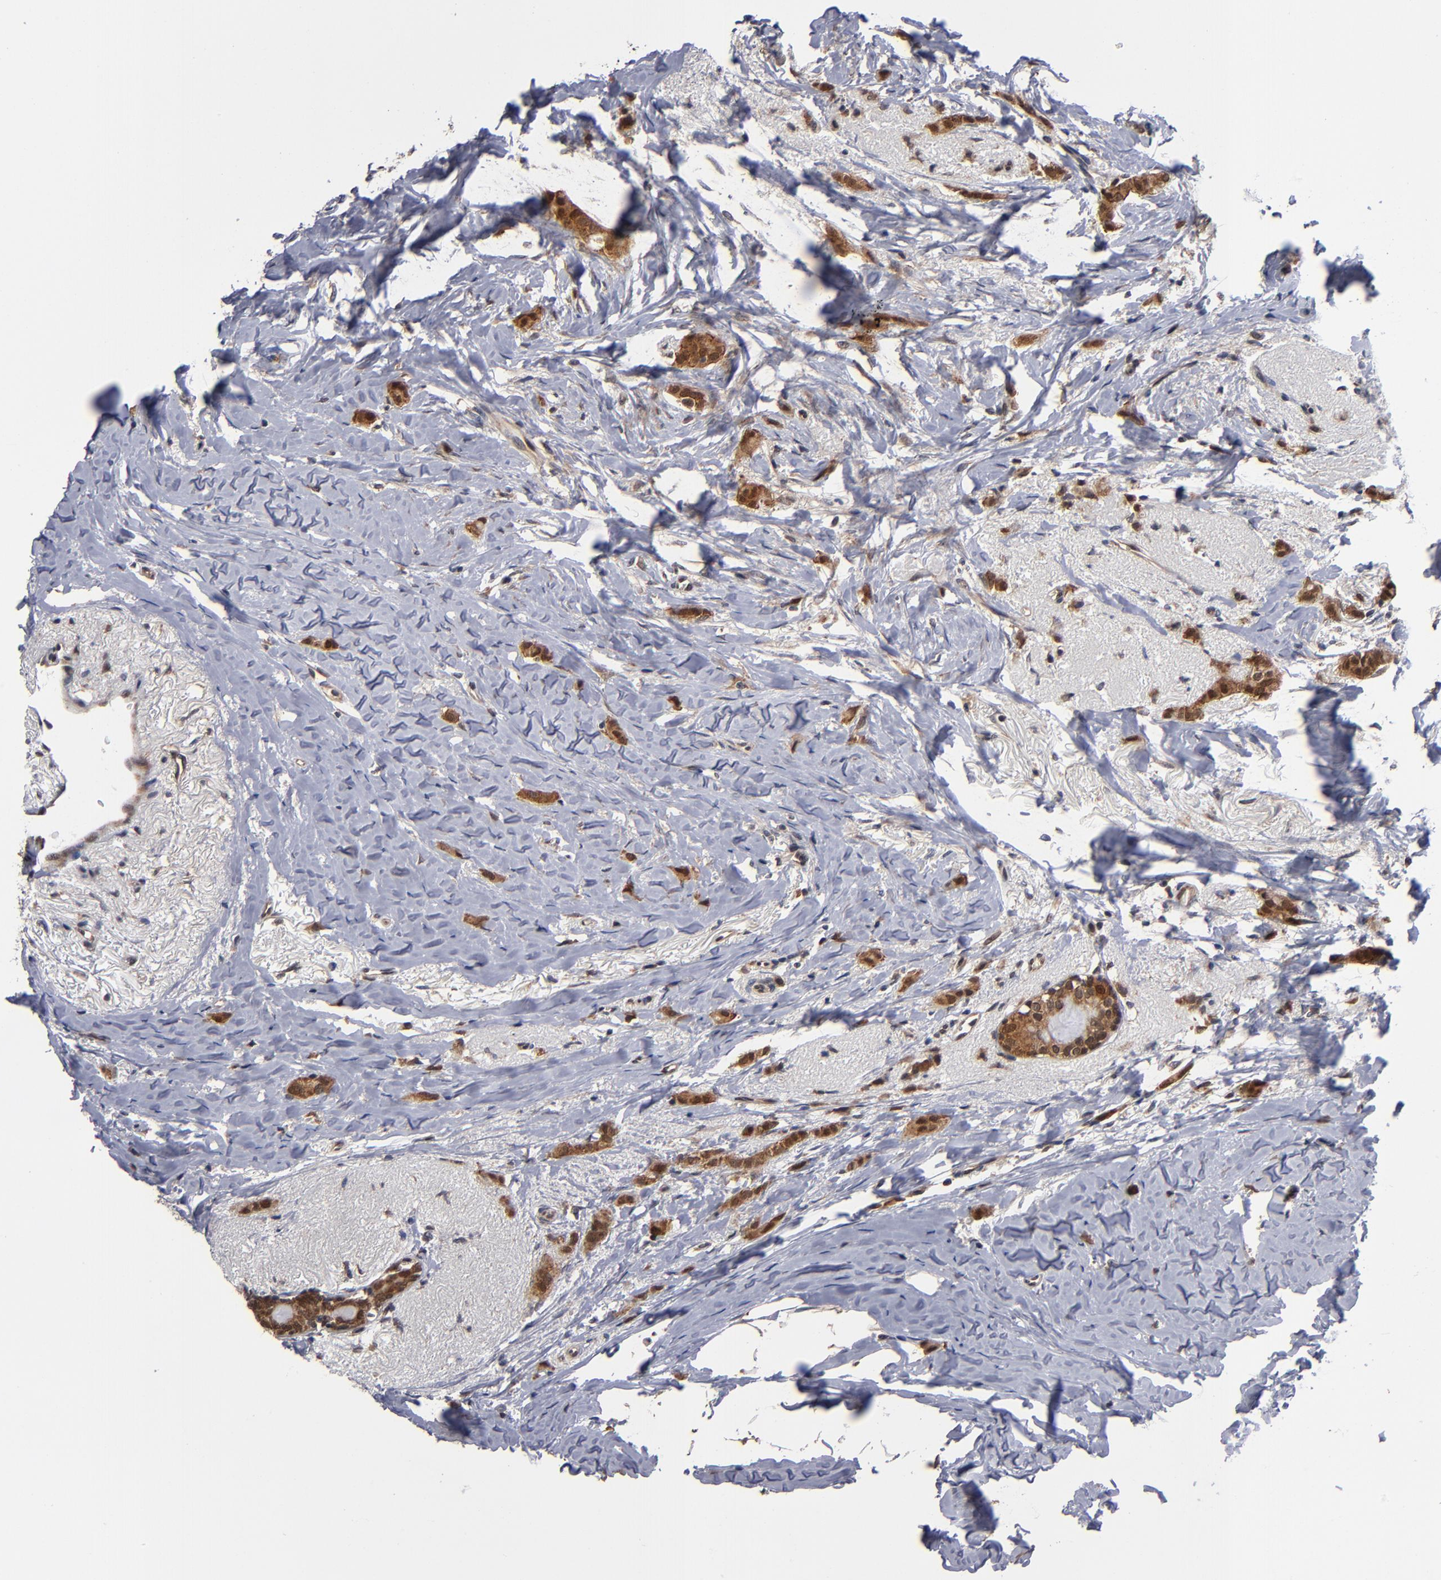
{"staining": {"intensity": "strong", "quantity": ">75%", "location": "cytoplasmic/membranous"}, "tissue": "breast cancer", "cell_type": "Tumor cells", "image_type": "cancer", "snomed": [{"axis": "morphology", "description": "Lobular carcinoma"}, {"axis": "topography", "description": "Breast"}], "caption": "Breast lobular carcinoma stained with a brown dye demonstrates strong cytoplasmic/membranous positive positivity in approximately >75% of tumor cells.", "gene": "ALG13", "patient": {"sex": "female", "age": 55}}